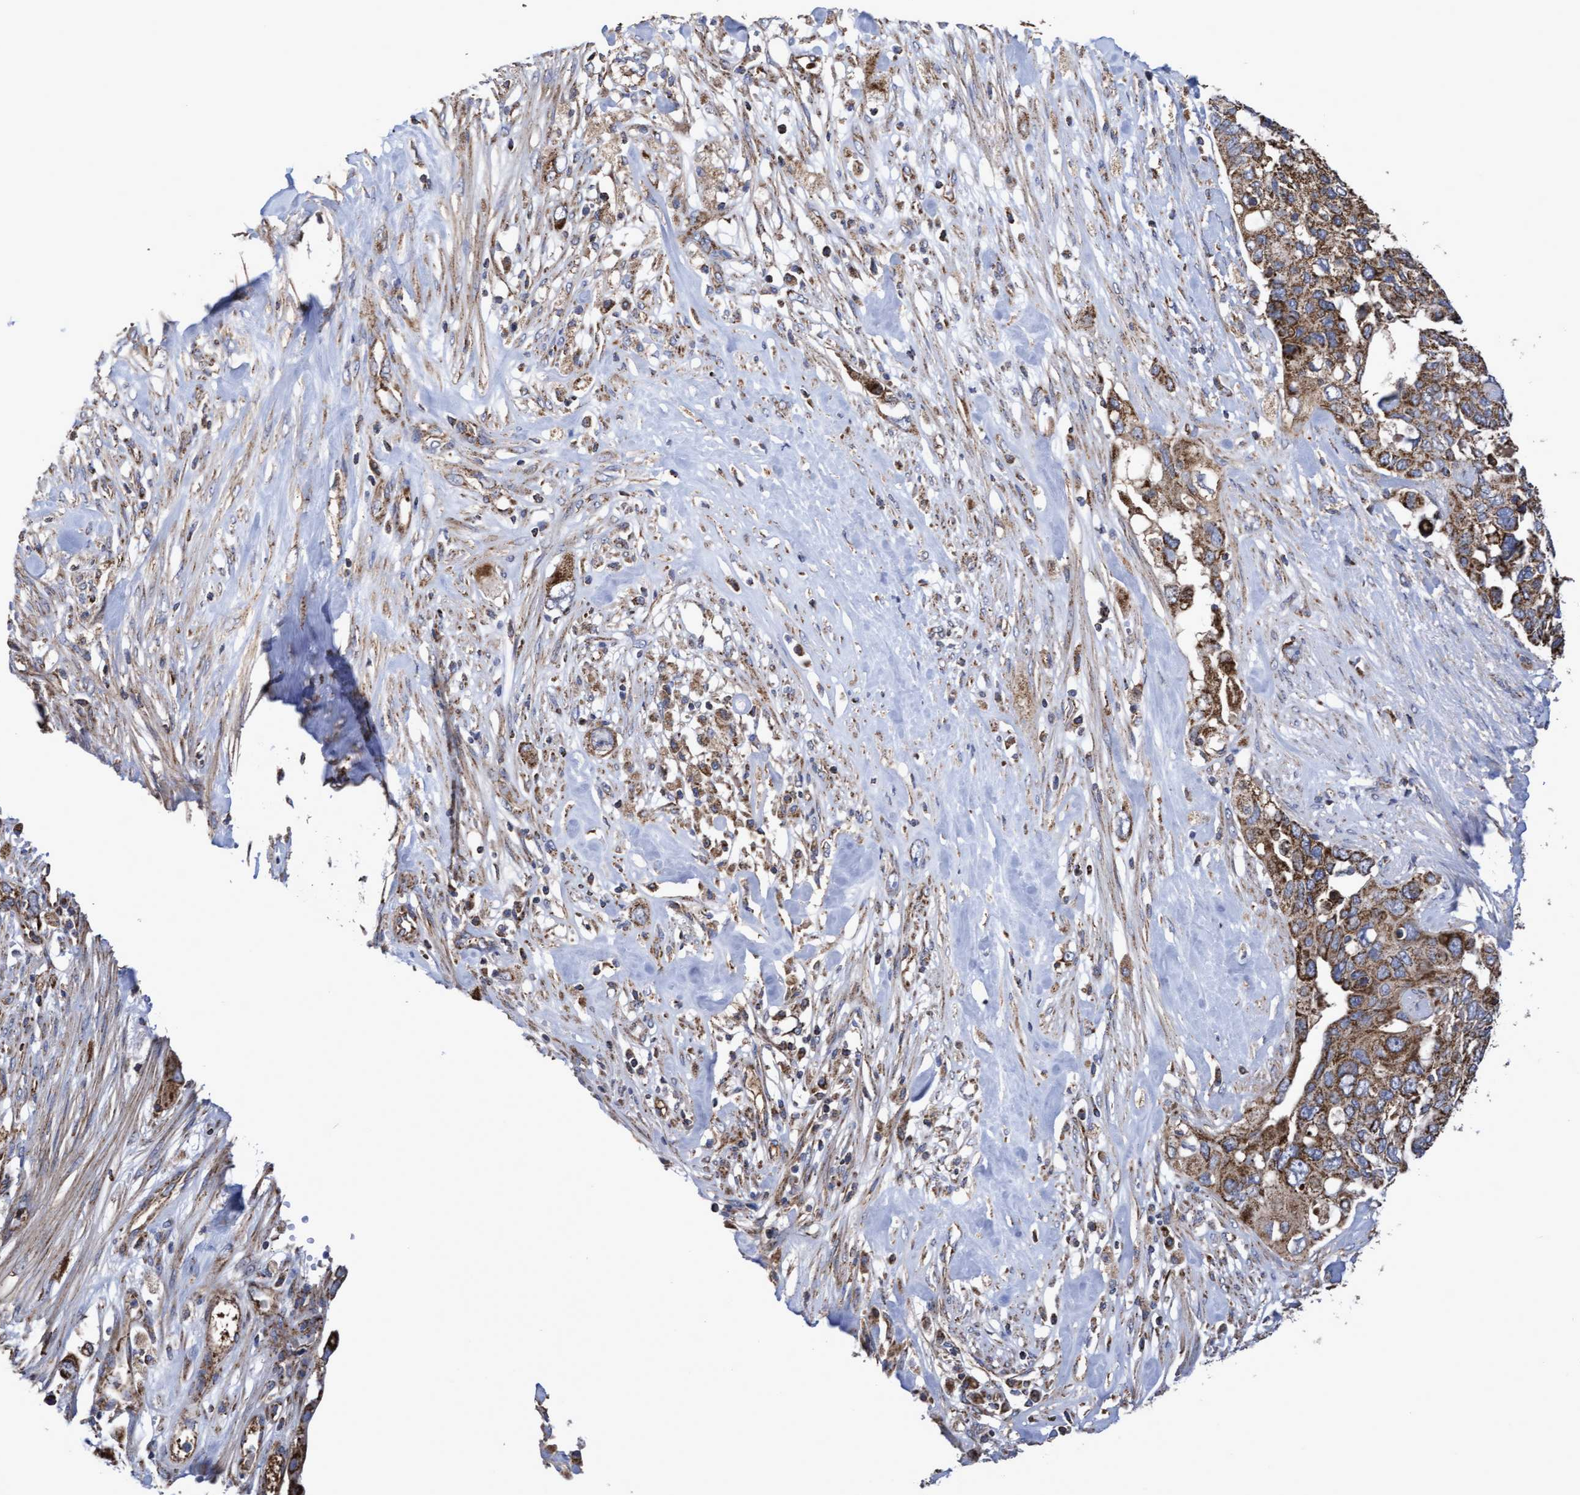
{"staining": {"intensity": "strong", "quantity": ">75%", "location": "cytoplasmic/membranous"}, "tissue": "pancreatic cancer", "cell_type": "Tumor cells", "image_type": "cancer", "snomed": [{"axis": "morphology", "description": "Adenocarcinoma, NOS"}, {"axis": "topography", "description": "Pancreas"}], "caption": "Pancreatic adenocarcinoma stained with a brown dye exhibits strong cytoplasmic/membranous positive staining in approximately >75% of tumor cells.", "gene": "COBL", "patient": {"sex": "female", "age": 56}}